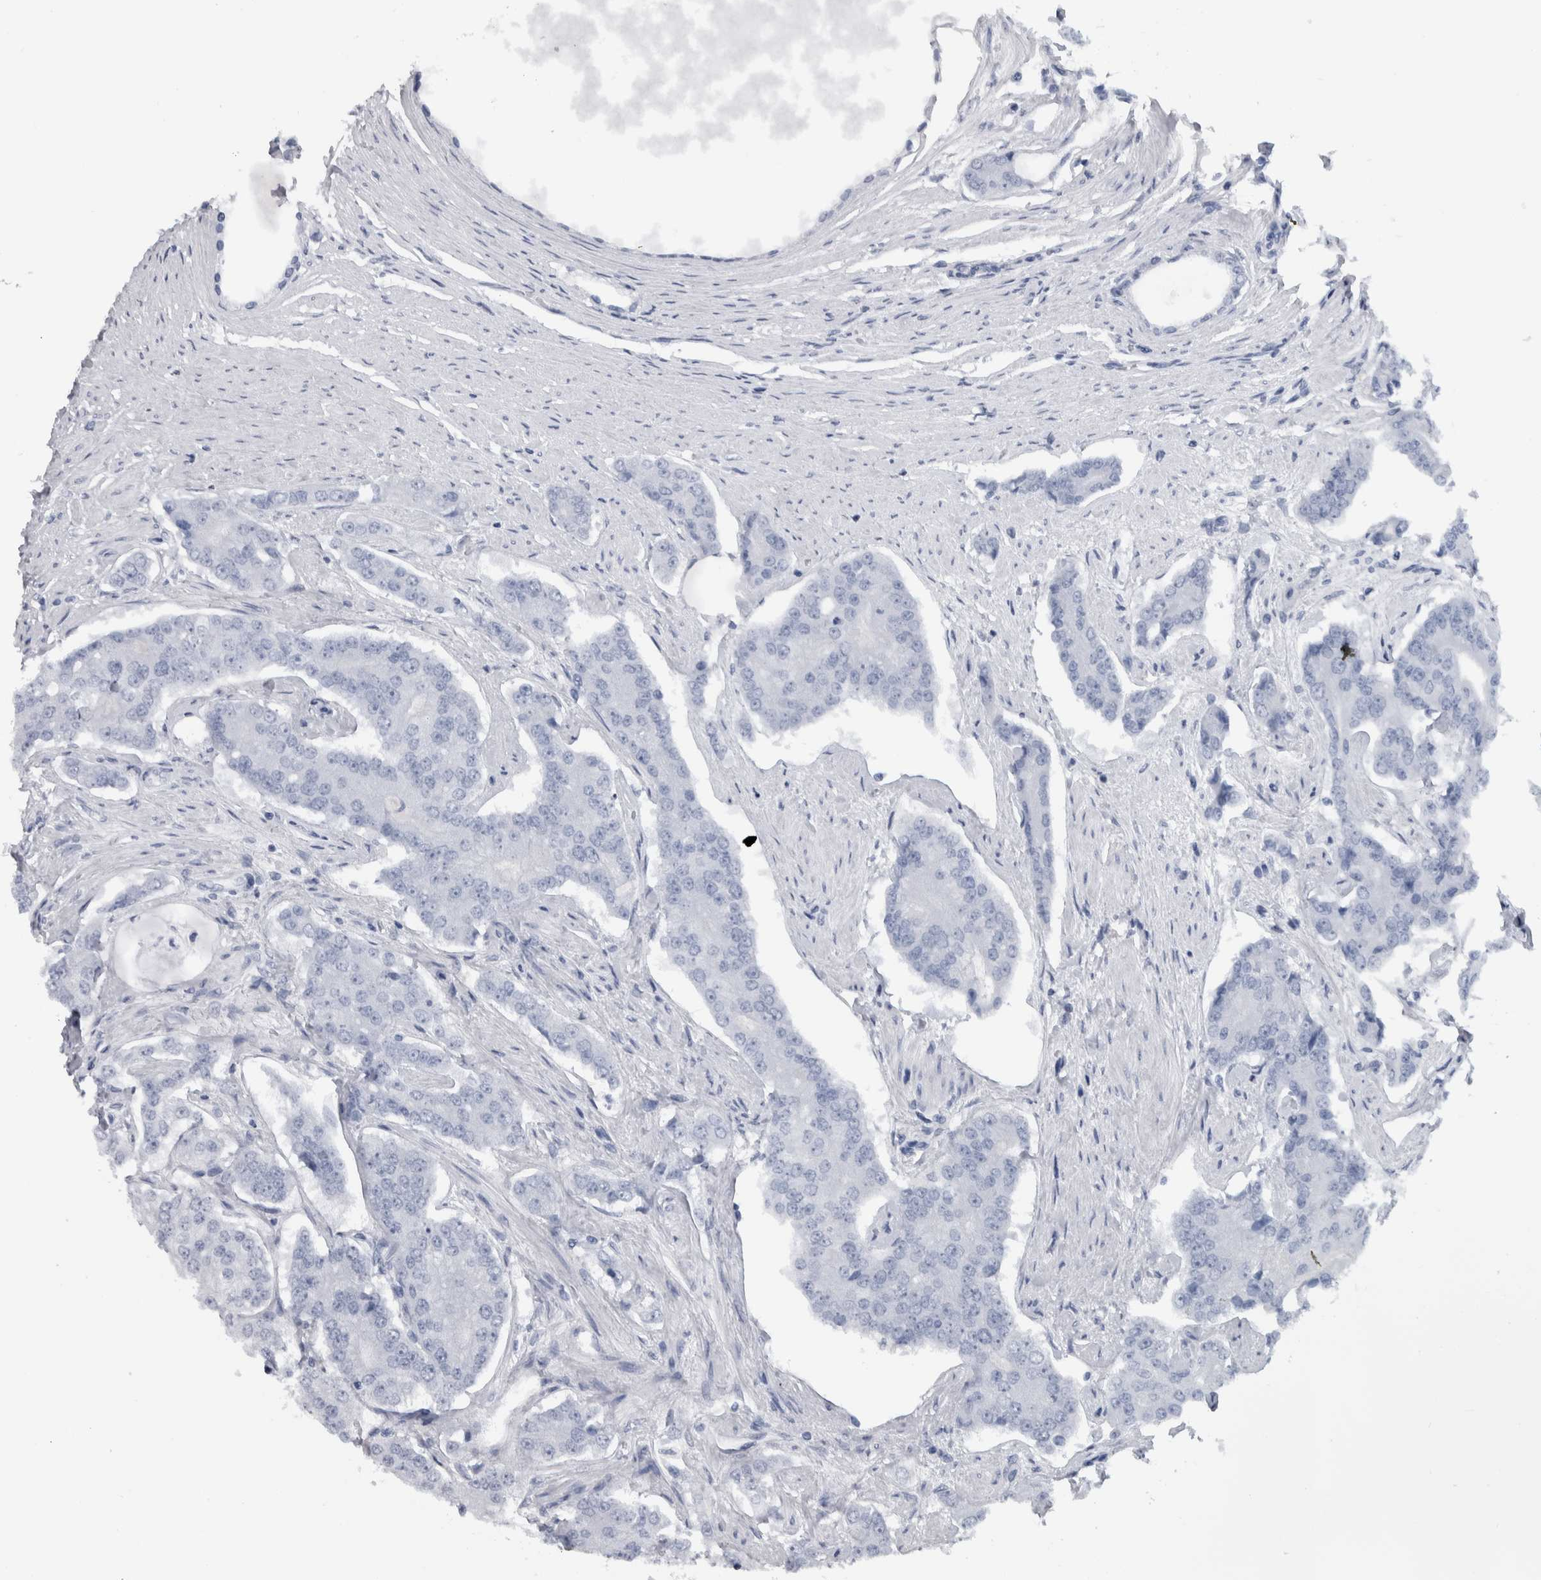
{"staining": {"intensity": "negative", "quantity": "none", "location": "none"}, "tissue": "prostate cancer", "cell_type": "Tumor cells", "image_type": "cancer", "snomed": [{"axis": "morphology", "description": "Adenocarcinoma, High grade"}, {"axis": "topography", "description": "Prostate"}], "caption": "Micrograph shows no protein staining in tumor cells of prostate high-grade adenocarcinoma tissue.", "gene": "CDH17", "patient": {"sex": "male", "age": 71}}